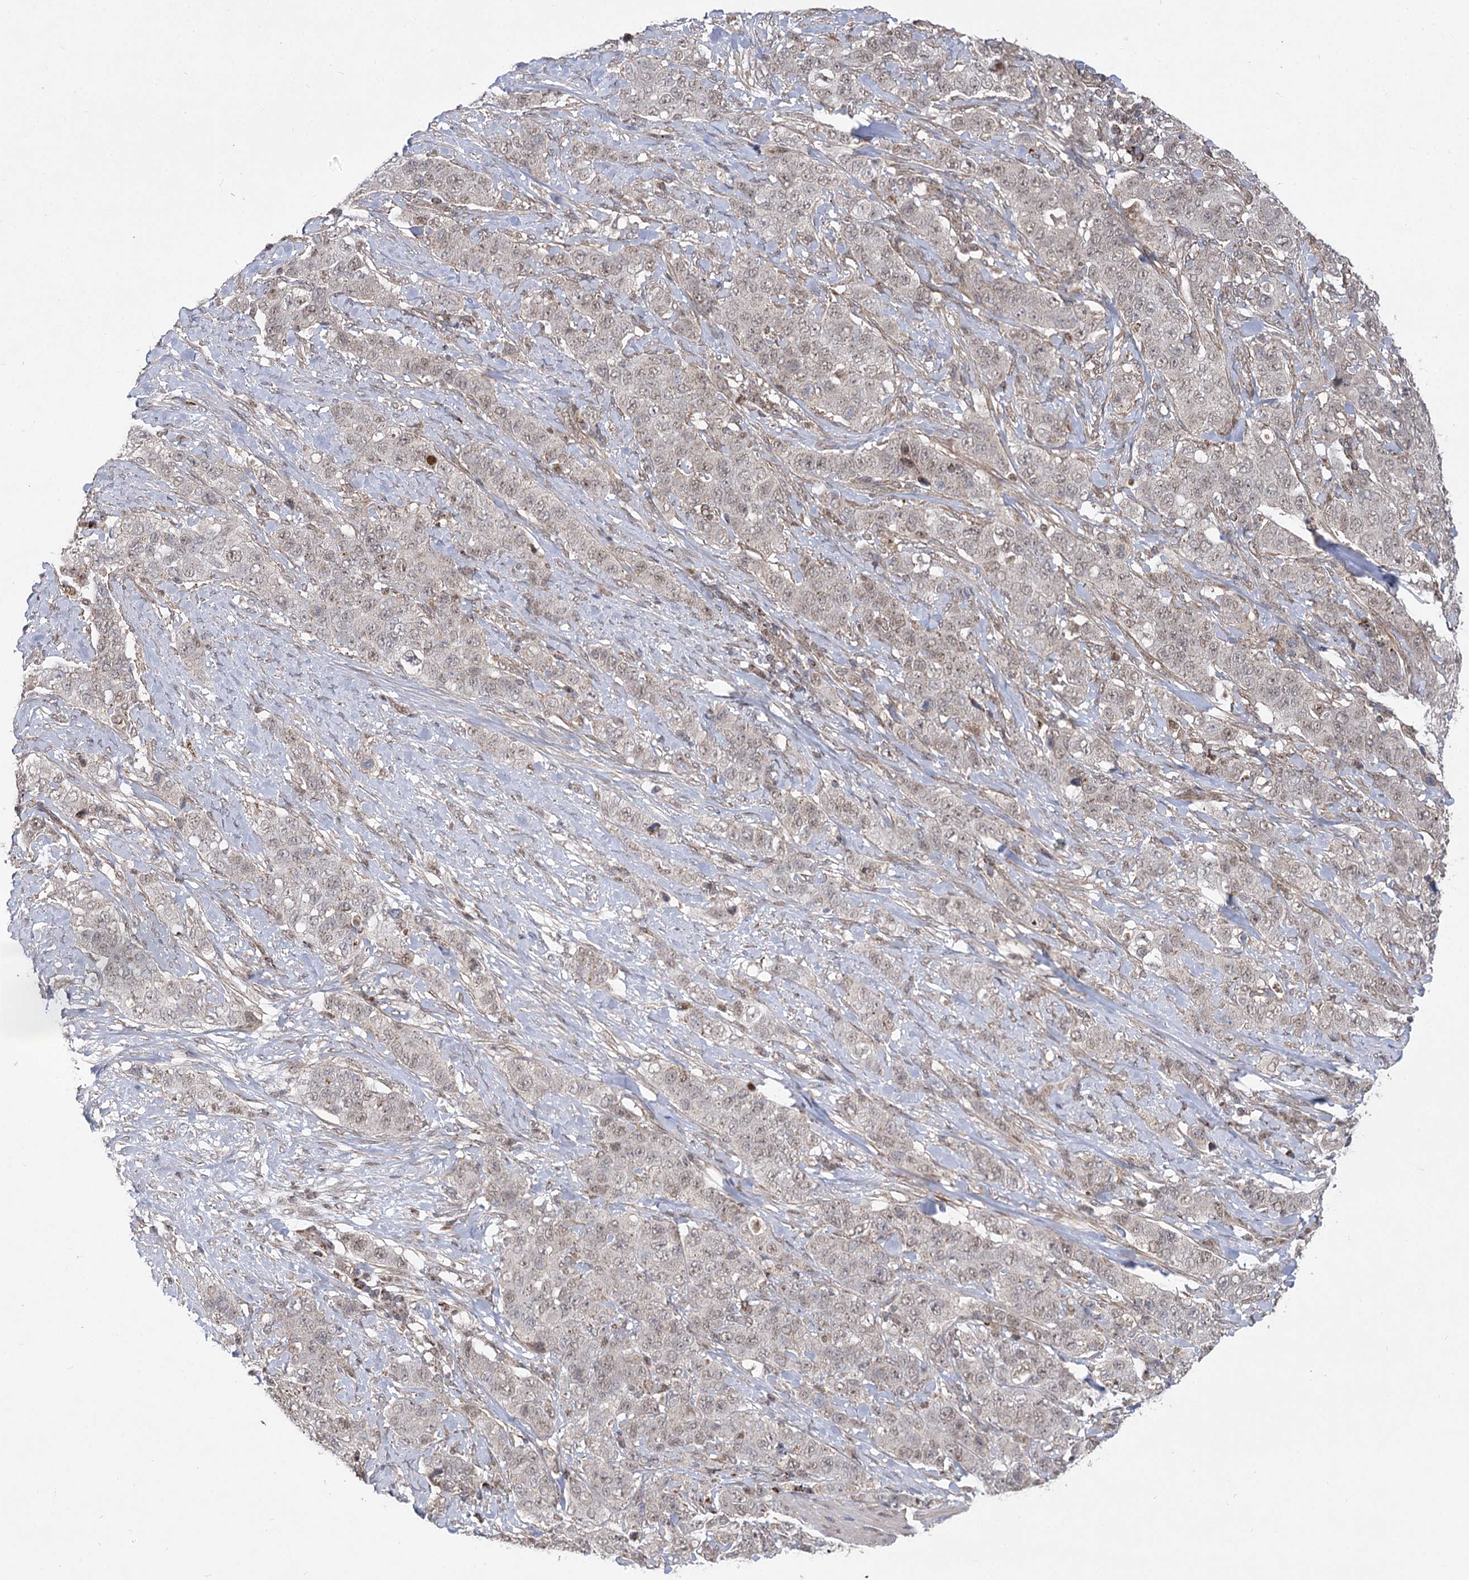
{"staining": {"intensity": "weak", "quantity": "25%-75%", "location": "nuclear"}, "tissue": "stomach cancer", "cell_type": "Tumor cells", "image_type": "cancer", "snomed": [{"axis": "morphology", "description": "Adenocarcinoma, NOS"}, {"axis": "topography", "description": "Stomach"}], "caption": "Adenocarcinoma (stomach) tissue shows weak nuclear staining in about 25%-75% of tumor cells The protein is shown in brown color, while the nuclei are stained blue.", "gene": "SLC4A1AP", "patient": {"sex": "male", "age": 48}}